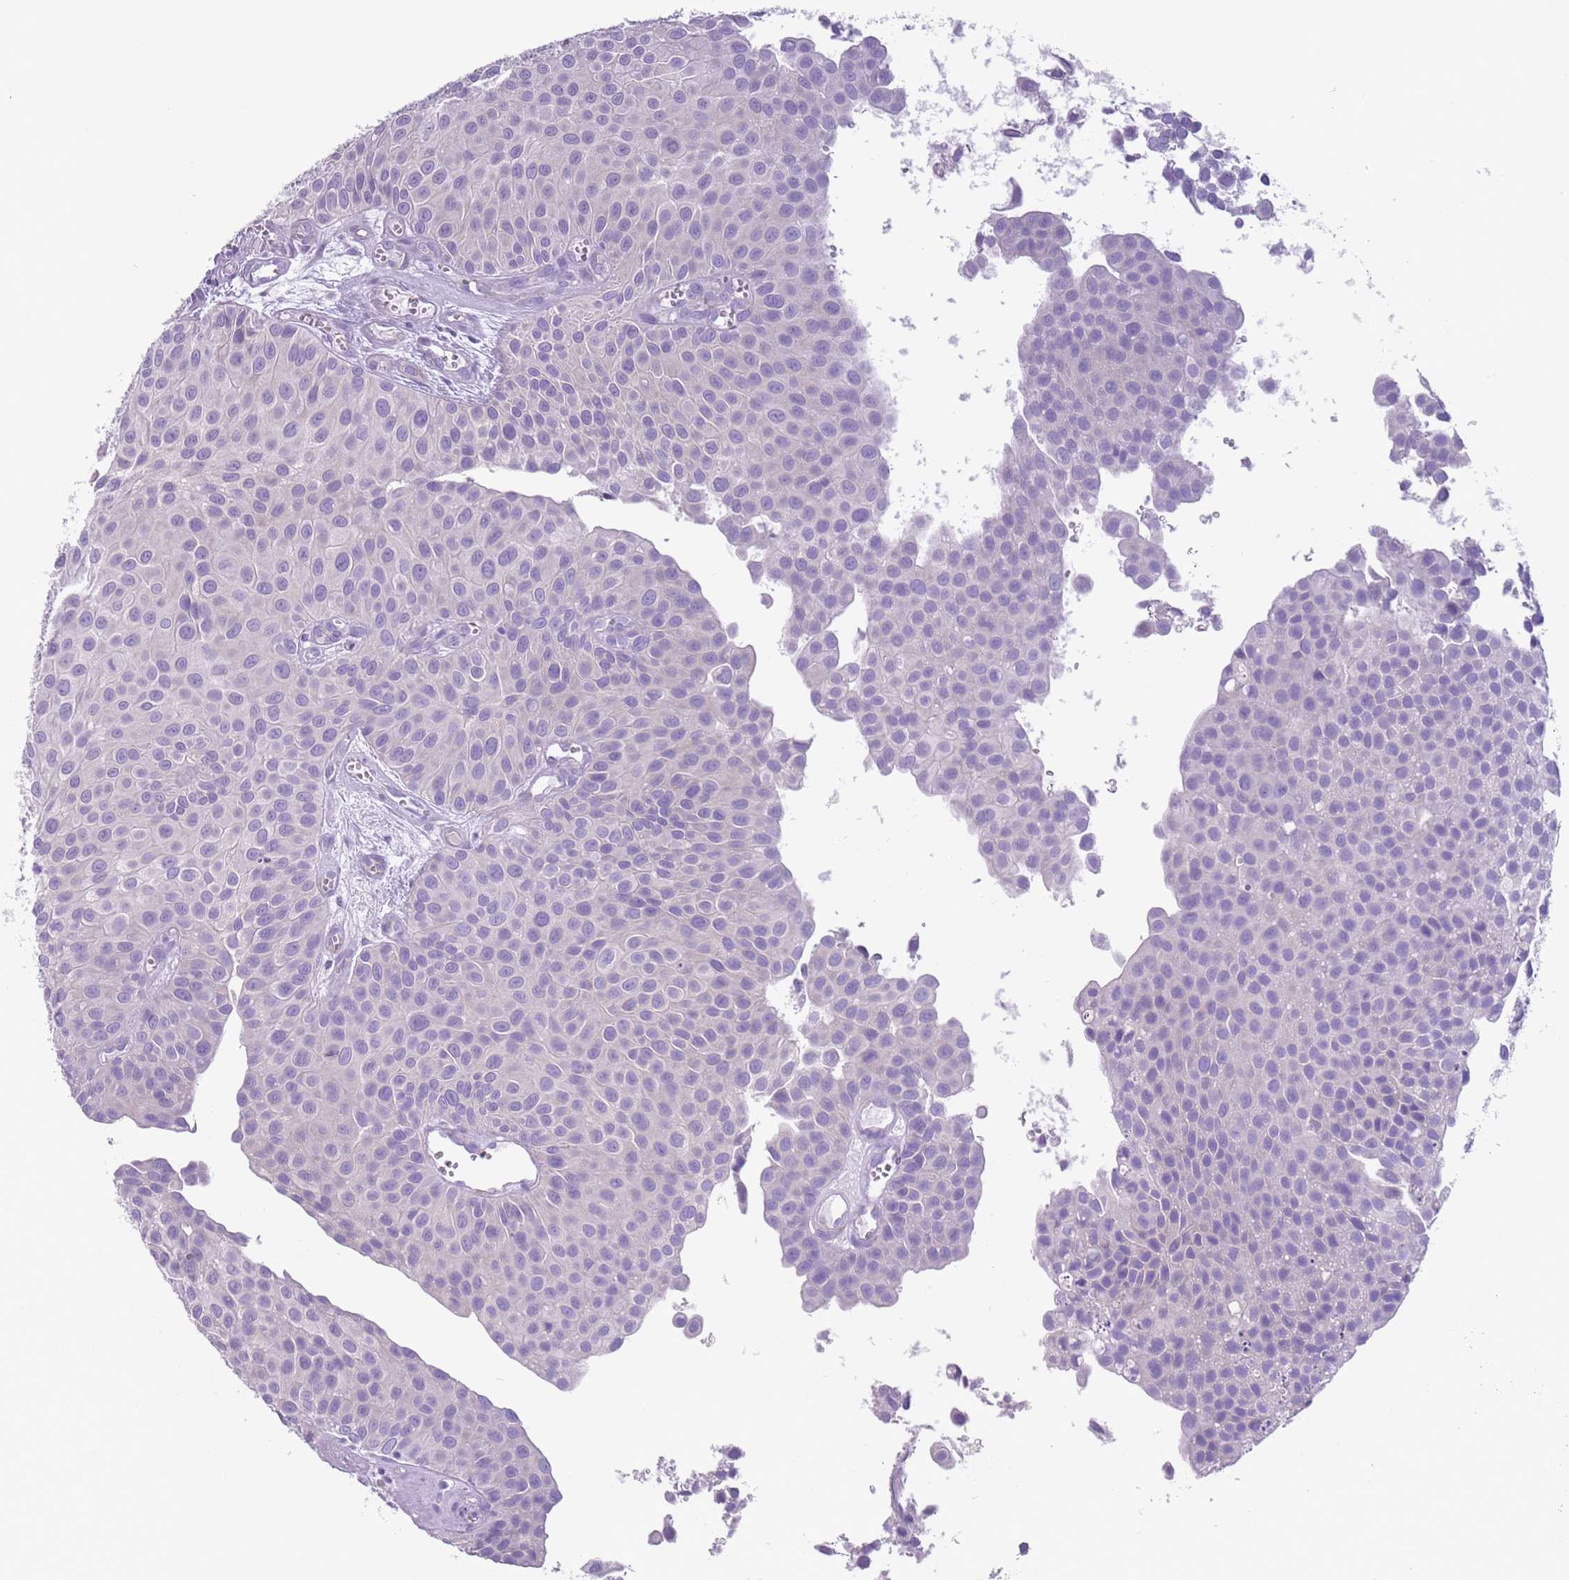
{"staining": {"intensity": "negative", "quantity": "none", "location": "none"}, "tissue": "urothelial cancer", "cell_type": "Tumor cells", "image_type": "cancer", "snomed": [{"axis": "morphology", "description": "Urothelial carcinoma, Low grade"}, {"axis": "topography", "description": "Urinary bladder"}], "caption": "Tumor cells show no significant protein staining in urothelial carcinoma (low-grade). (Immunohistochemistry (ihc), brightfield microscopy, high magnification).", "gene": "HYOU1", "patient": {"sex": "male", "age": 88}}